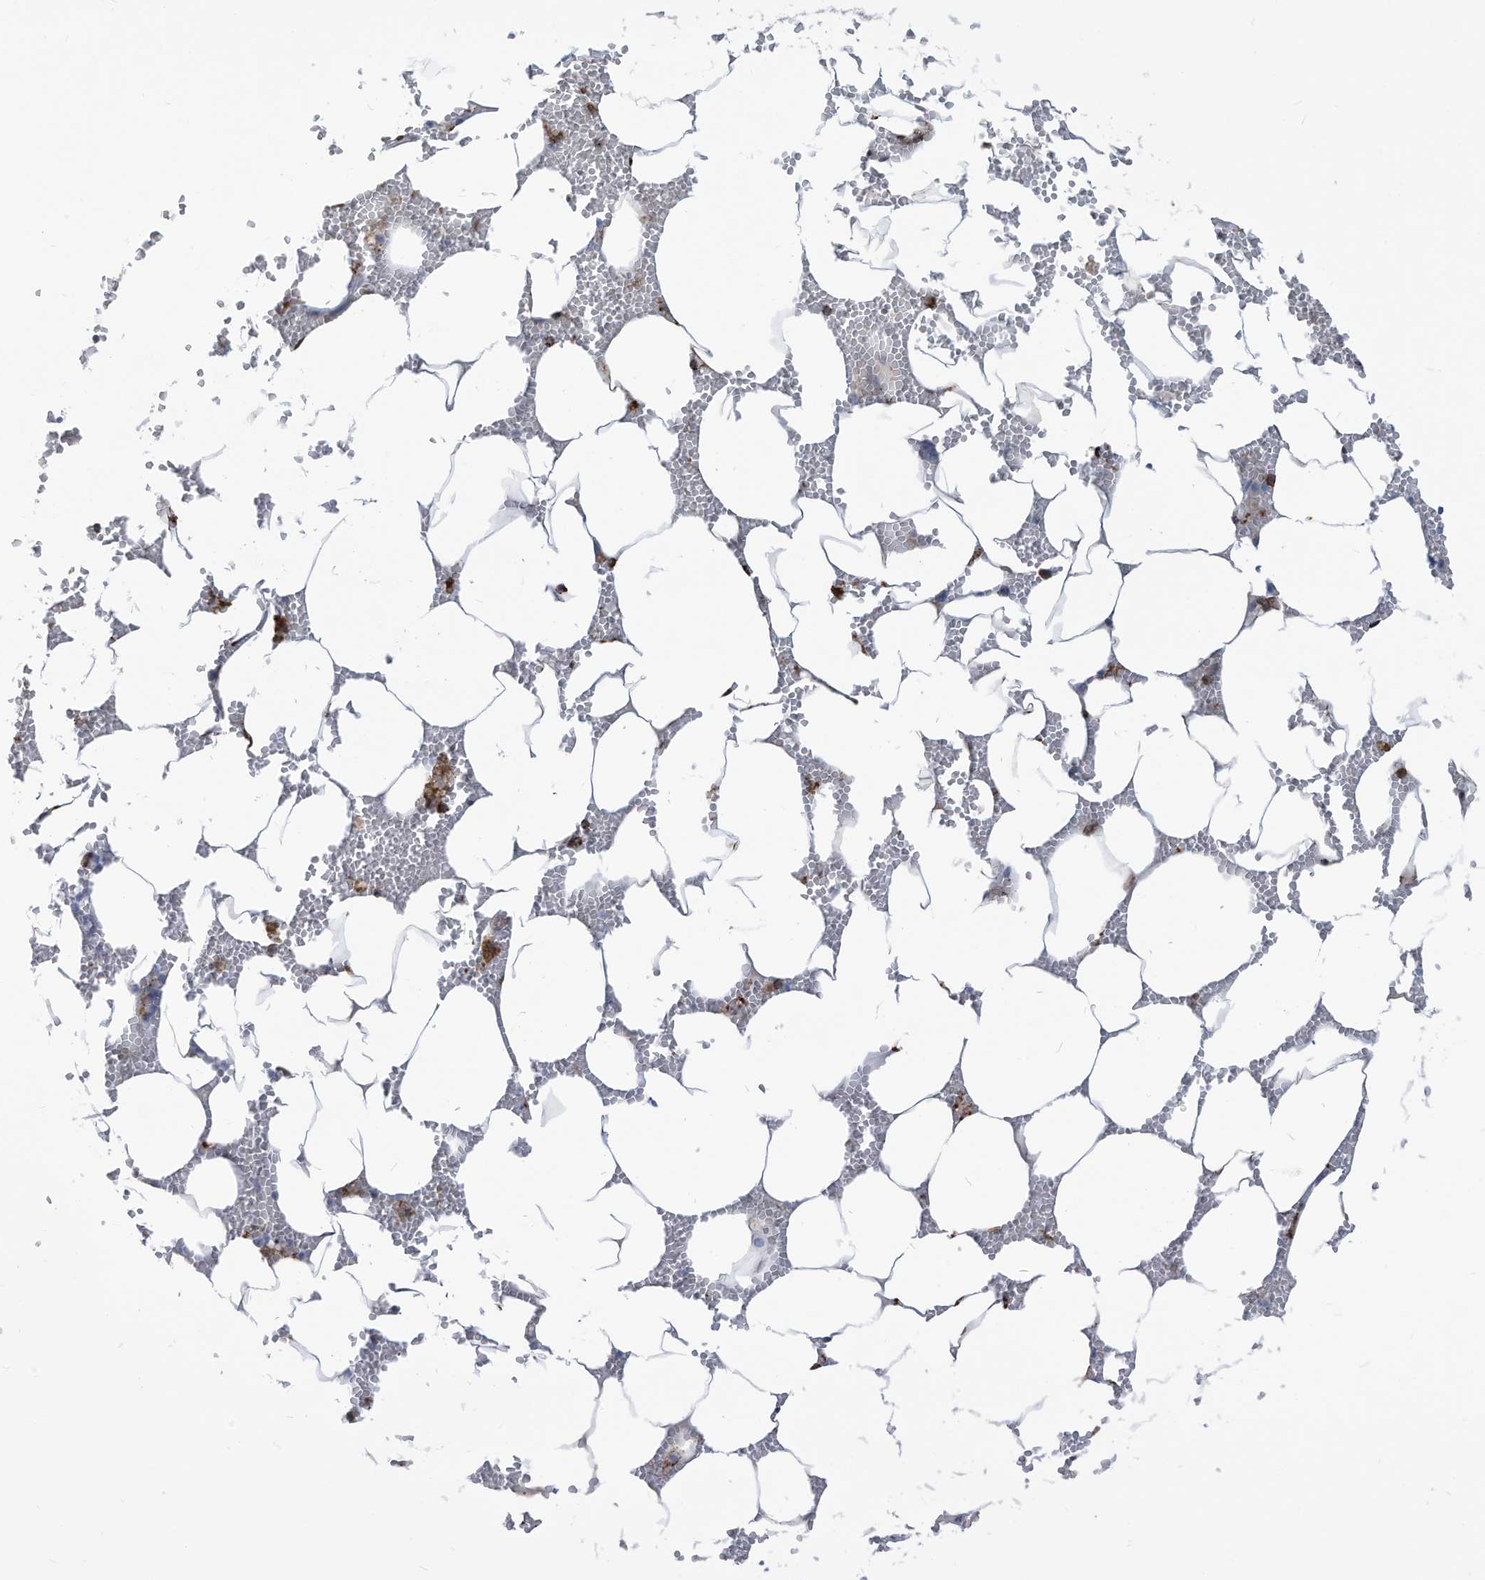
{"staining": {"intensity": "moderate", "quantity": "<25%", "location": "cytoplasmic/membranous"}, "tissue": "bone marrow", "cell_type": "Hematopoietic cells", "image_type": "normal", "snomed": [{"axis": "morphology", "description": "Normal tissue, NOS"}, {"axis": "topography", "description": "Bone marrow"}], "caption": "This histopathology image shows benign bone marrow stained with IHC to label a protein in brown. The cytoplasmic/membranous of hematopoietic cells show moderate positivity for the protein. Nuclei are counter-stained blue.", "gene": "NOTO", "patient": {"sex": "male", "age": 70}}